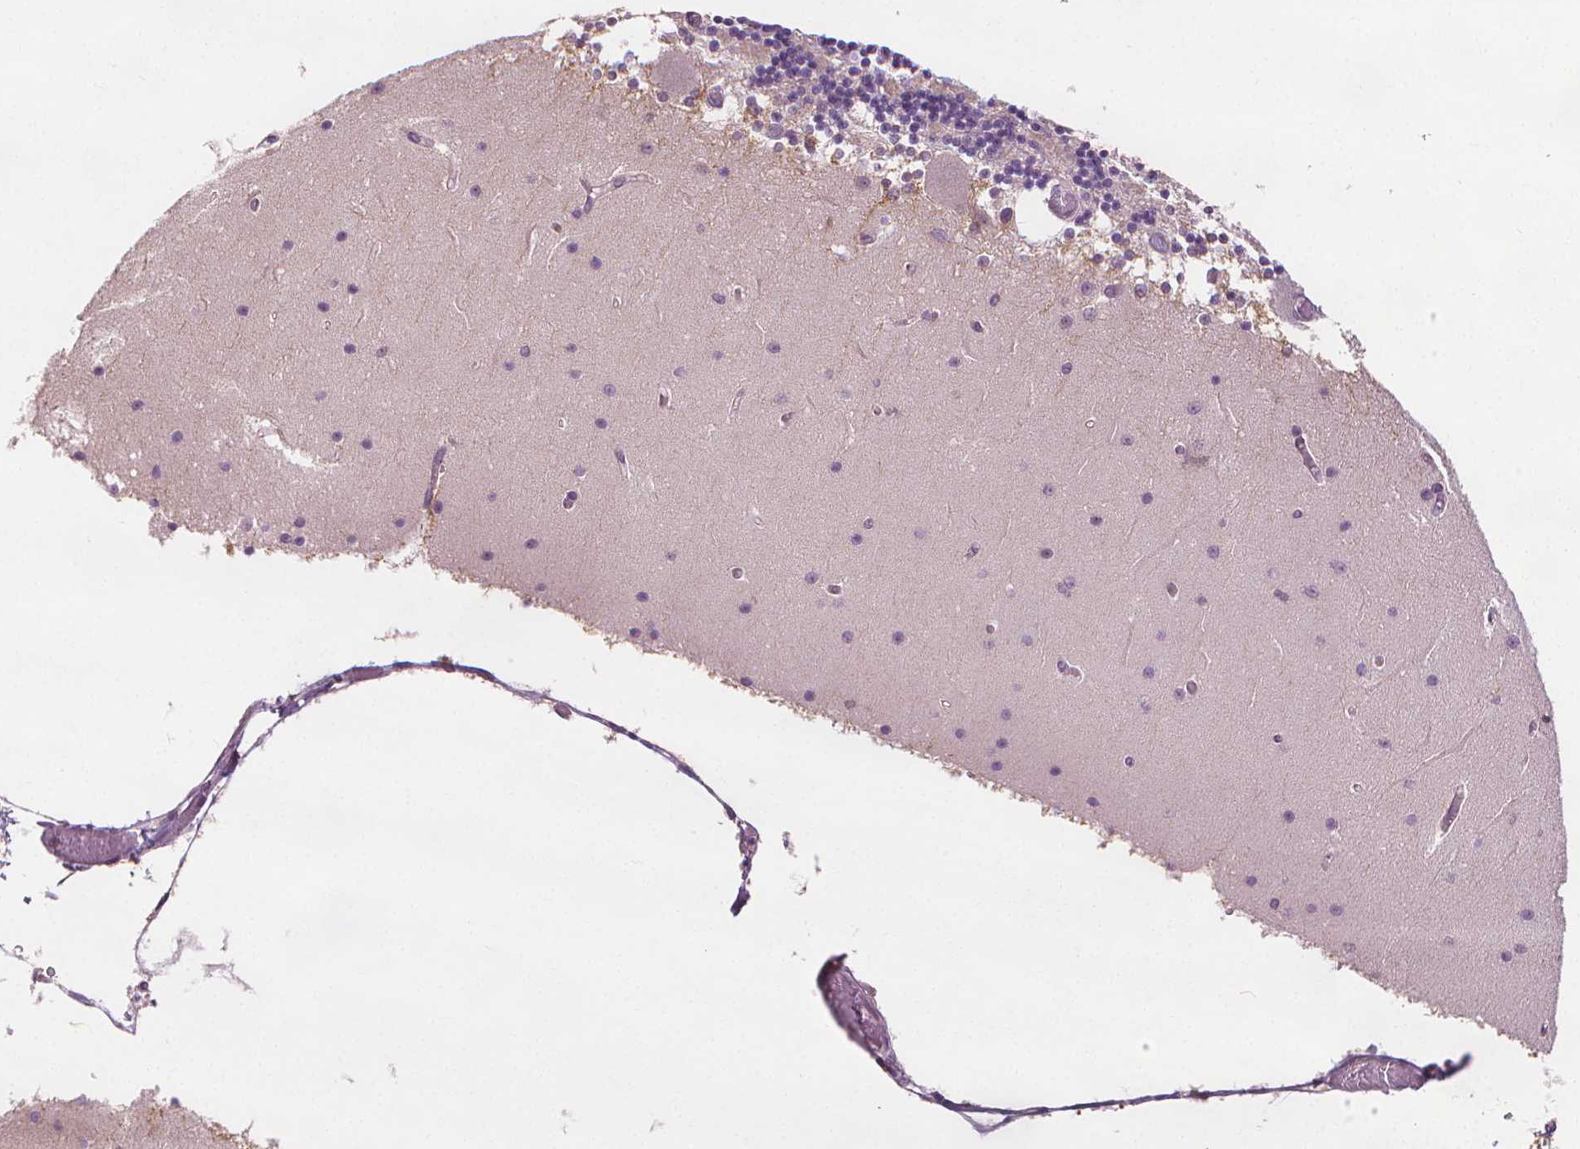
{"staining": {"intensity": "negative", "quantity": "none", "location": "none"}, "tissue": "cerebellum", "cell_type": "Cells in granular layer", "image_type": "normal", "snomed": [{"axis": "morphology", "description": "Normal tissue, NOS"}, {"axis": "topography", "description": "Cerebellum"}], "caption": "Immunohistochemistry micrograph of unremarkable cerebellum stained for a protein (brown), which reveals no positivity in cells in granular layer.", "gene": "RAB20", "patient": {"sex": "female", "age": 28}}